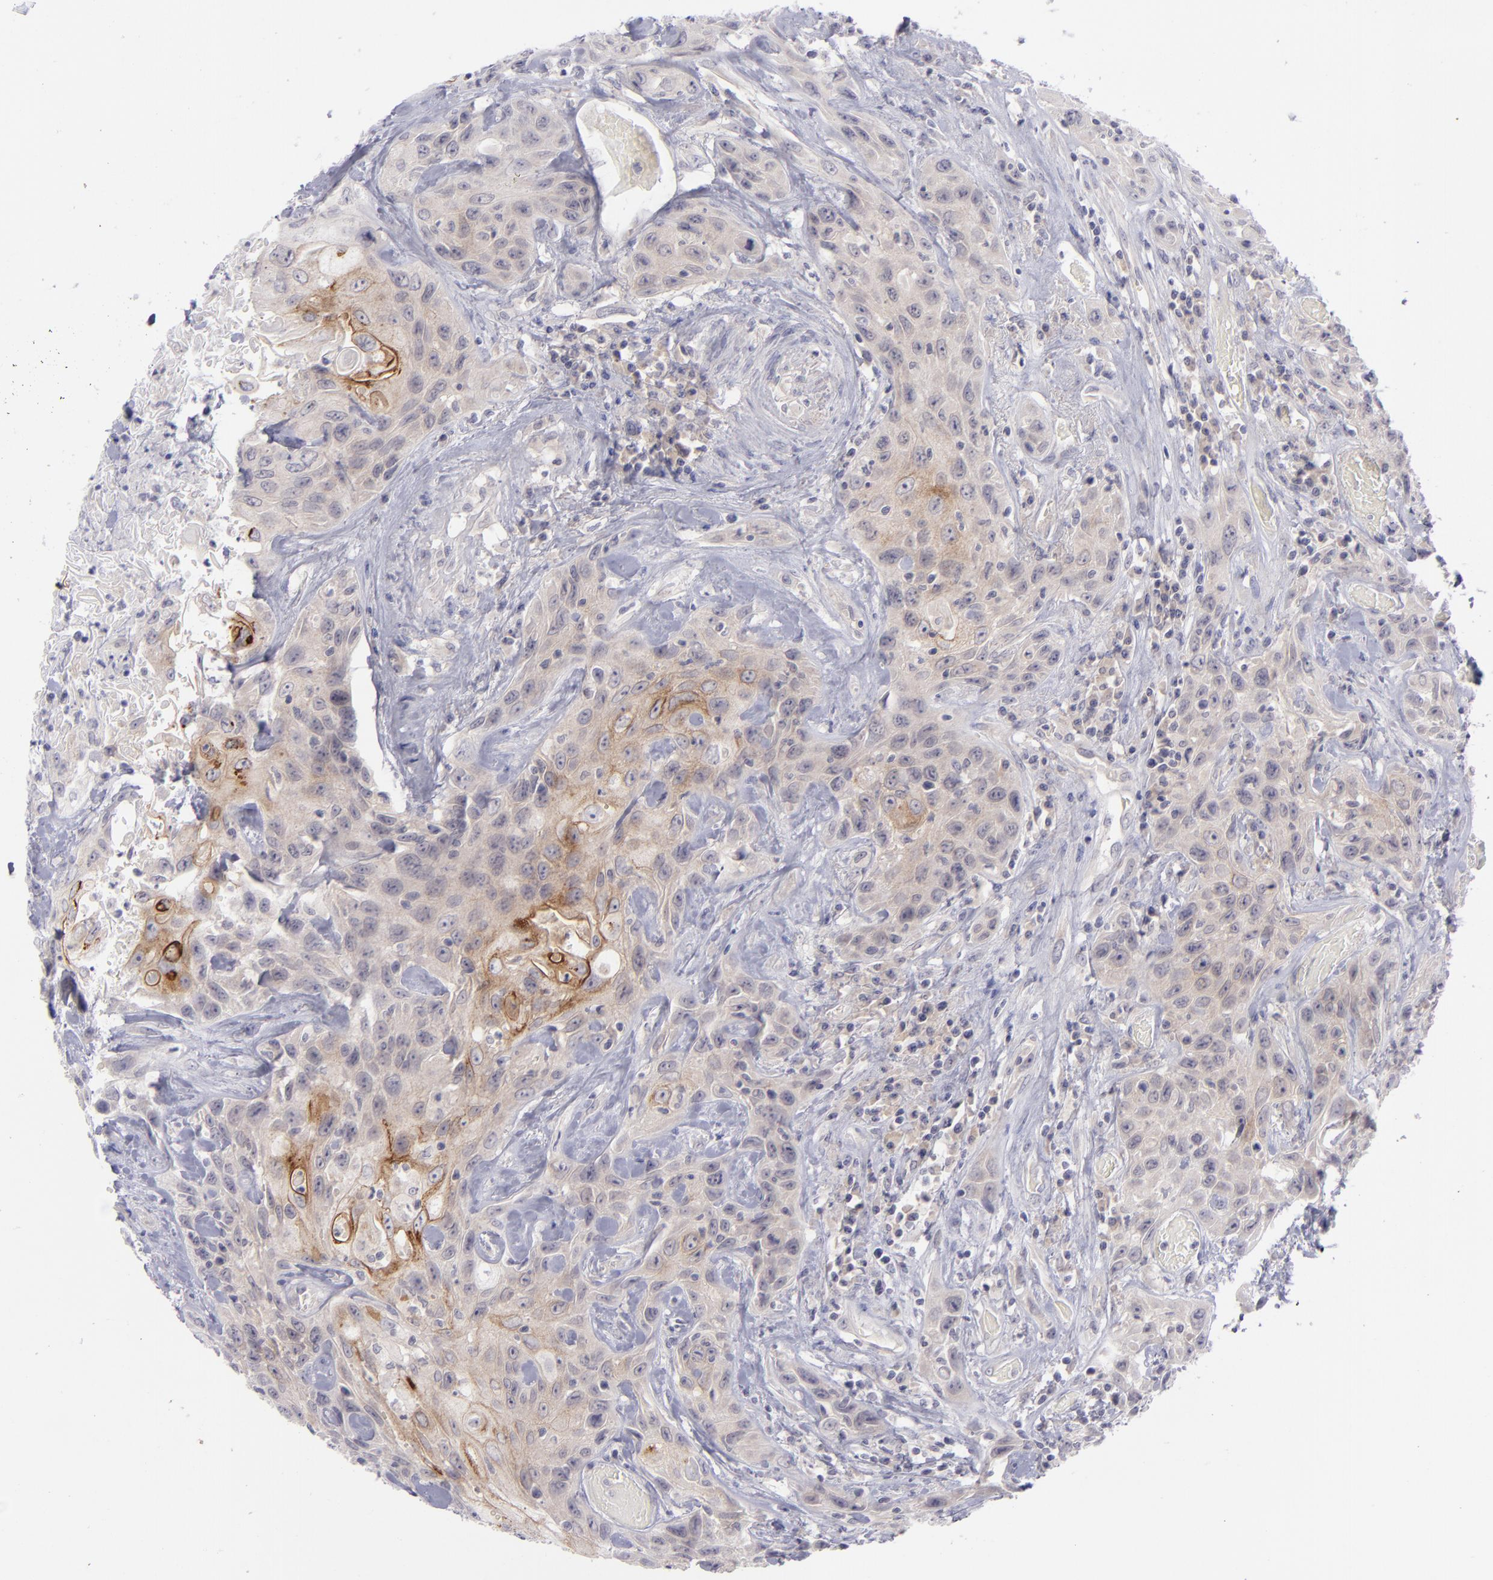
{"staining": {"intensity": "moderate", "quantity": "25%-75%", "location": "cytoplasmic/membranous"}, "tissue": "urothelial cancer", "cell_type": "Tumor cells", "image_type": "cancer", "snomed": [{"axis": "morphology", "description": "Urothelial carcinoma, High grade"}, {"axis": "topography", "description": "Urinary bladder"}], "caption": "Immunohistochemistry micrograph of human high-grade urothelial carcinoma stained for a protein (brown), which exhibits medium levels of moderate cytoplasmic/membranous positivity in about 25%-75% of tumor cells.", "gene": "EVPL", "patient": {"sex": "female", "age": 84}}